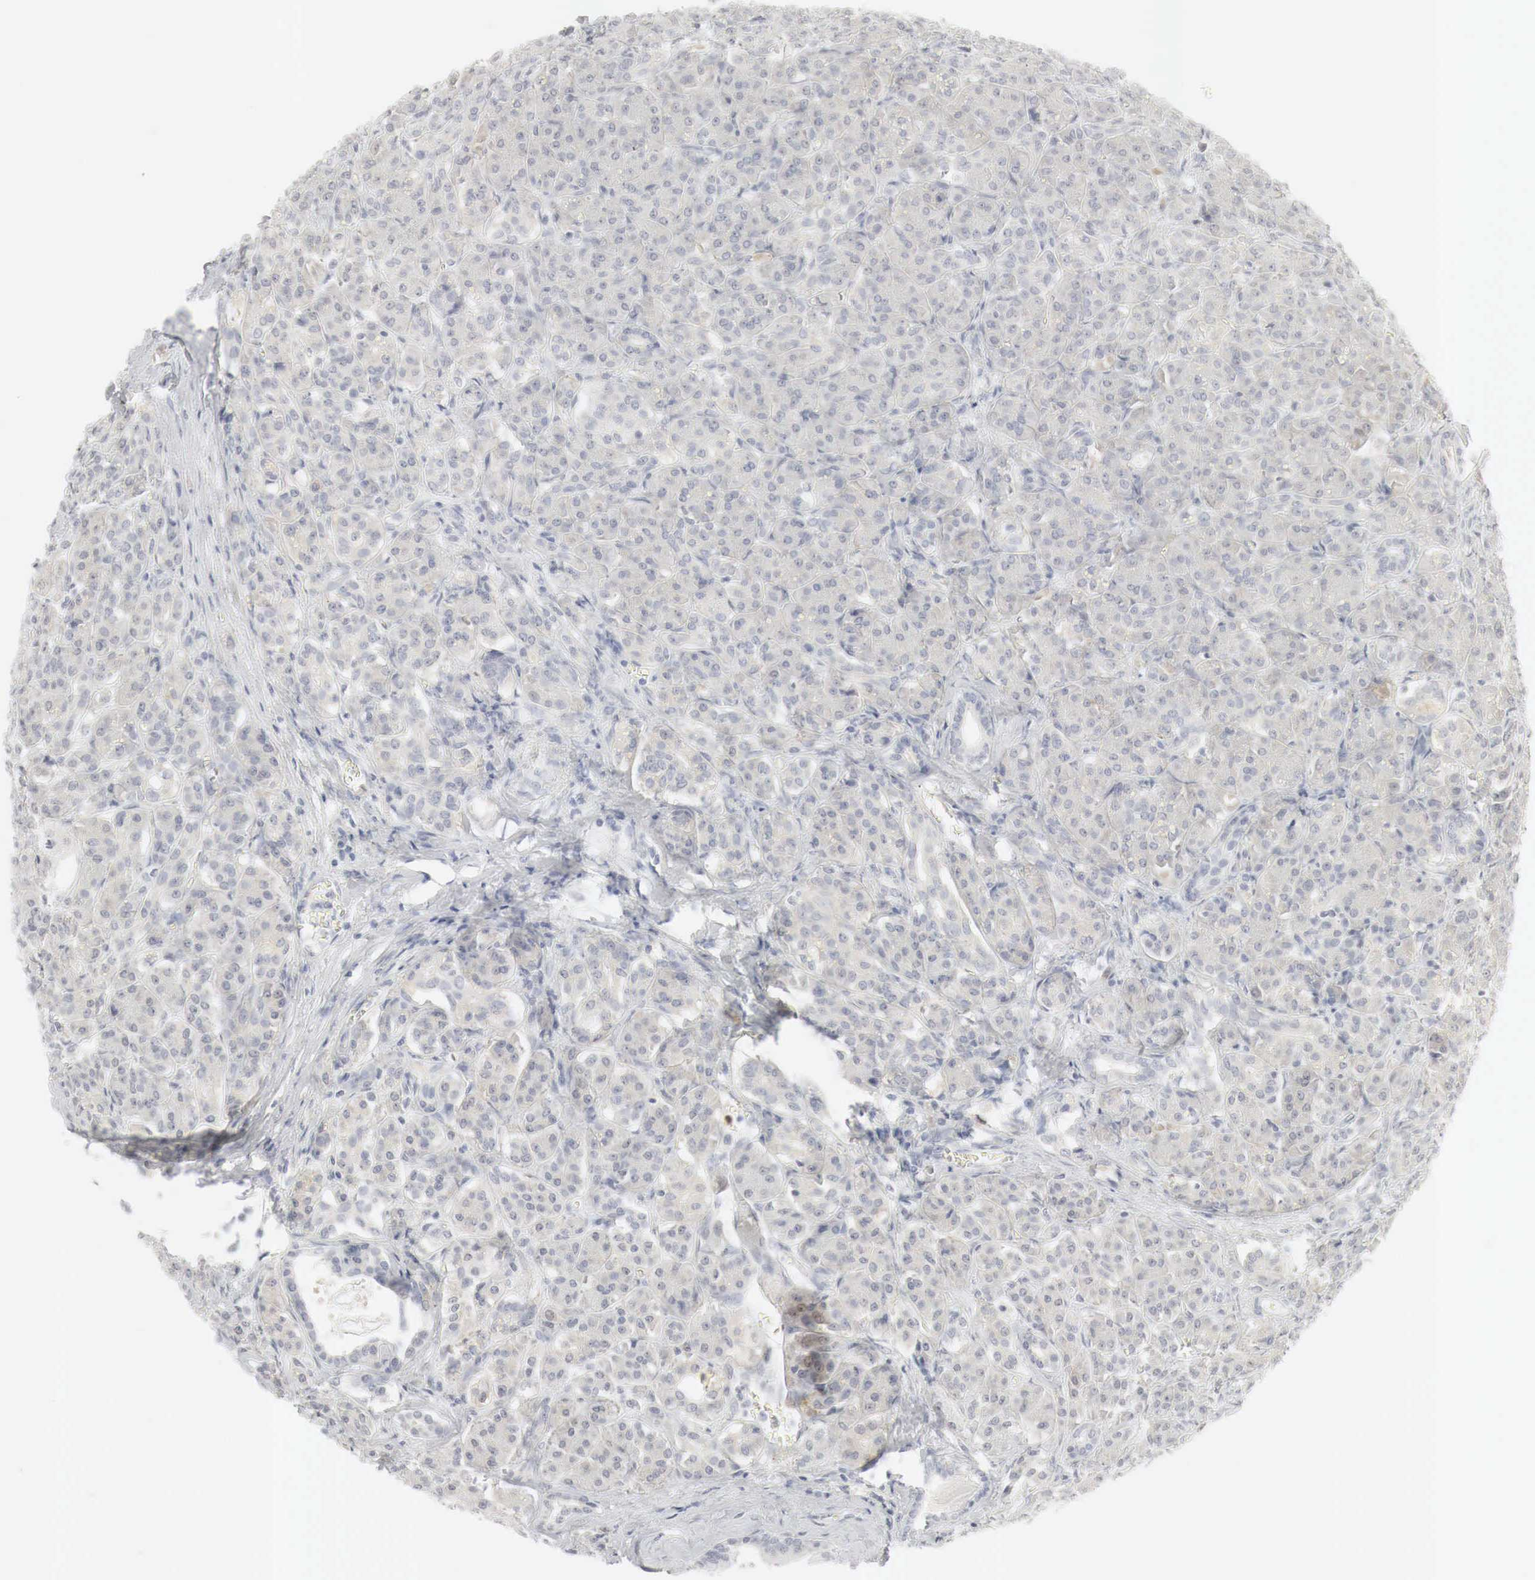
{"staining": {"intensity": "negative", "quantity": "none", "location": "none"}, "tissue": "pancreas", "cell_type": "Exocrine glandular cells", "image_type": "normal", "snomed": [{"axis": "morphology", "description": "Normal tissue, NOS"}, {"axis": "topography", "description": "Lymph node"}, {"axis": "topography", "description": "Pancreas"}], "caption": "An image of human pancreas is negative for staining in exocrine glandular cells. (DAB (3,3'-diaminobenzidine) immunohistochemistry (IHC) with hematoxylin counter stain).", "gene": "TP63", "patient": {"sex": "male", "age": 59}}